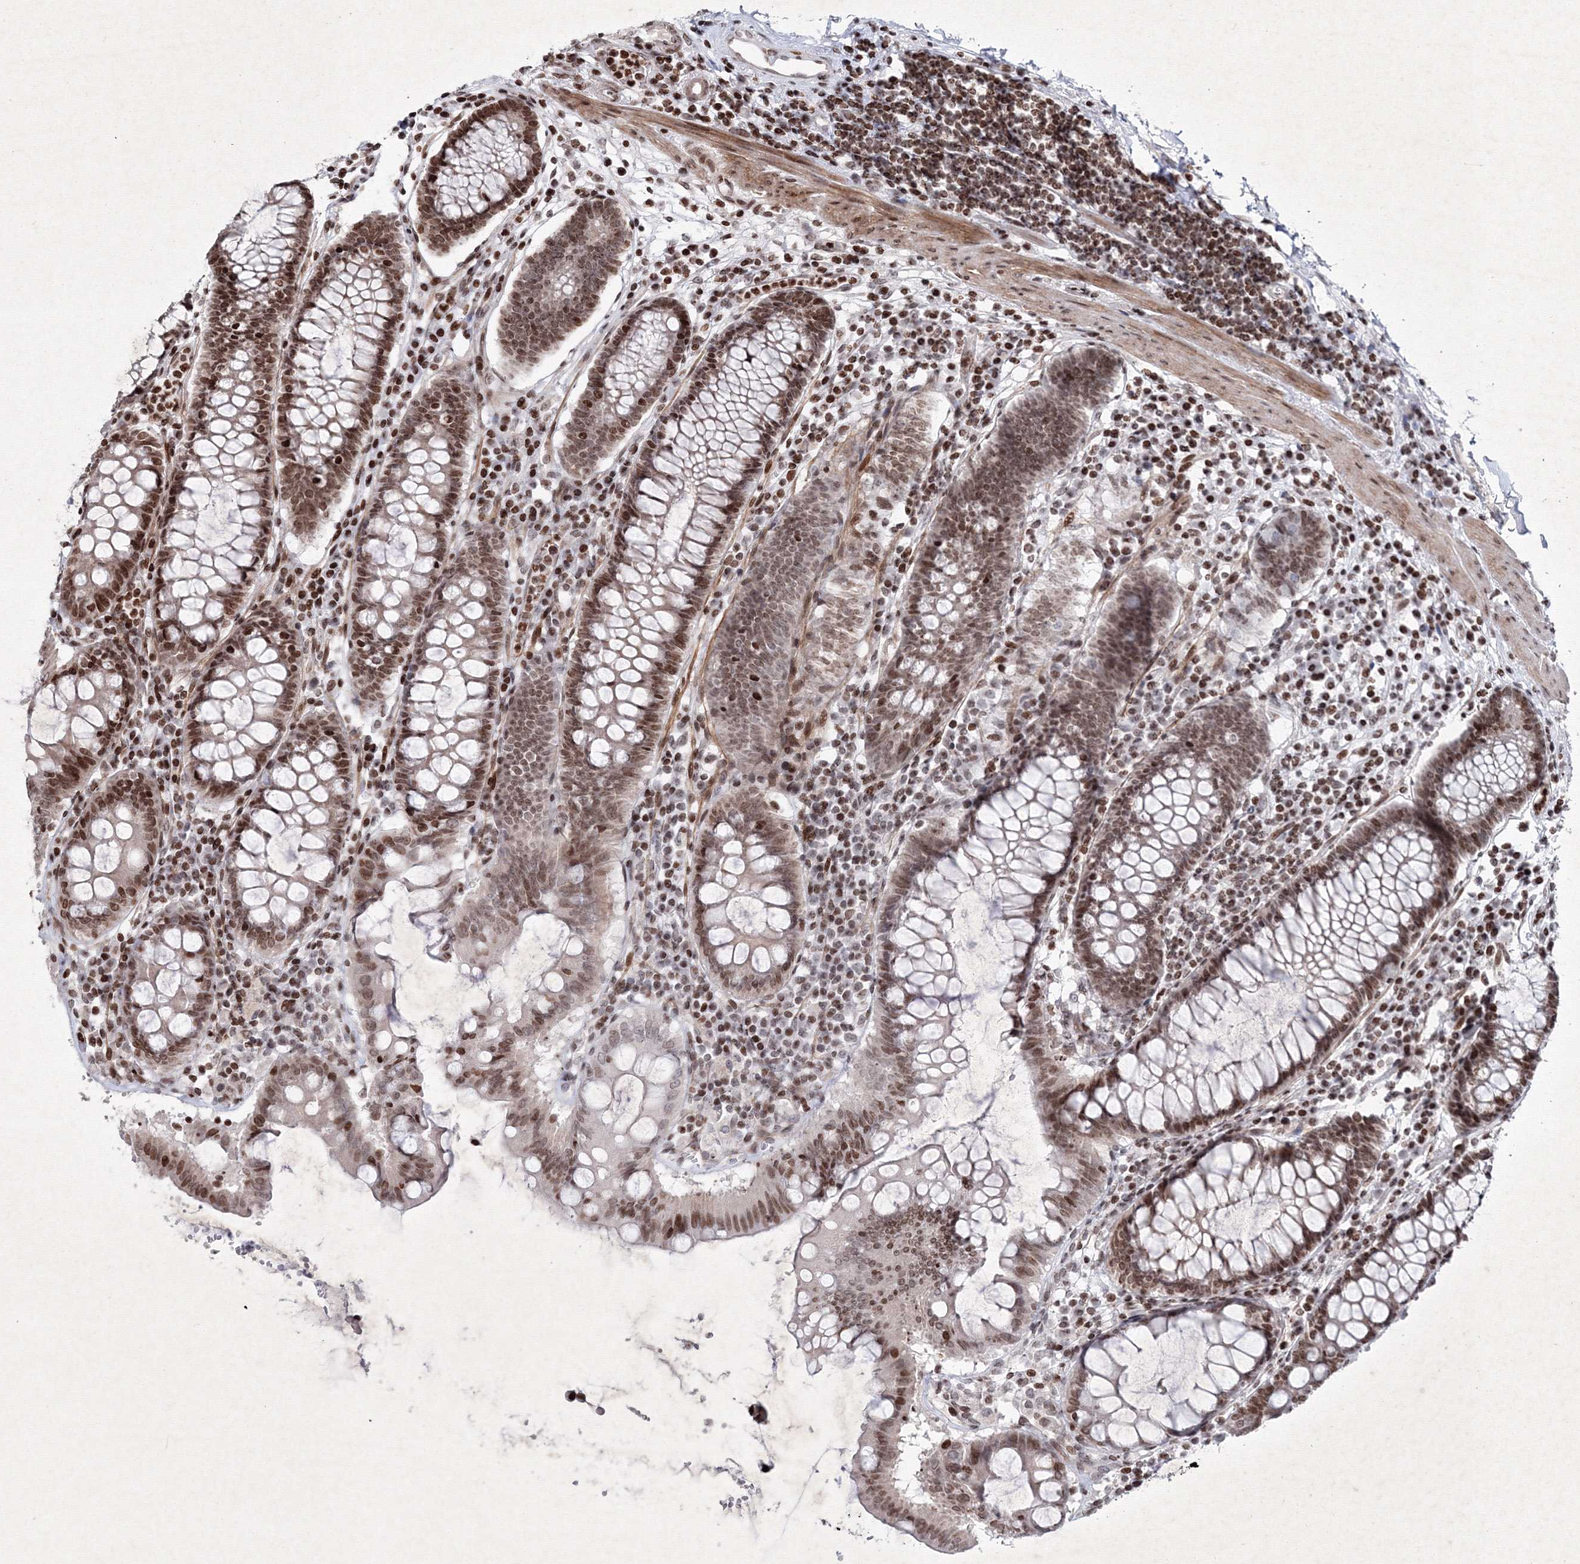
{"staining": {"intensity": "moderate", "quantity": ">75%", "location": "nuclear"}, "tissue": "colorectal cancer", "cell_type": "Tumor cells", "image_type": "cancer", "snomed": [{"axis": "morphology", "description": "Normal tissue, NOS"}, {"axis": "morphology", "description": "Adenocarcinoma, NOS"}, {"axis": "topography", "description": "Colon"}], "caption": "The image shows staining of colorectal adenocarcinoma, revealing moderate nuclear protein positivity (brown color) within tumor cells.", "gene": "SMIM29", "patient": {"sex": "female", "age": 75}}